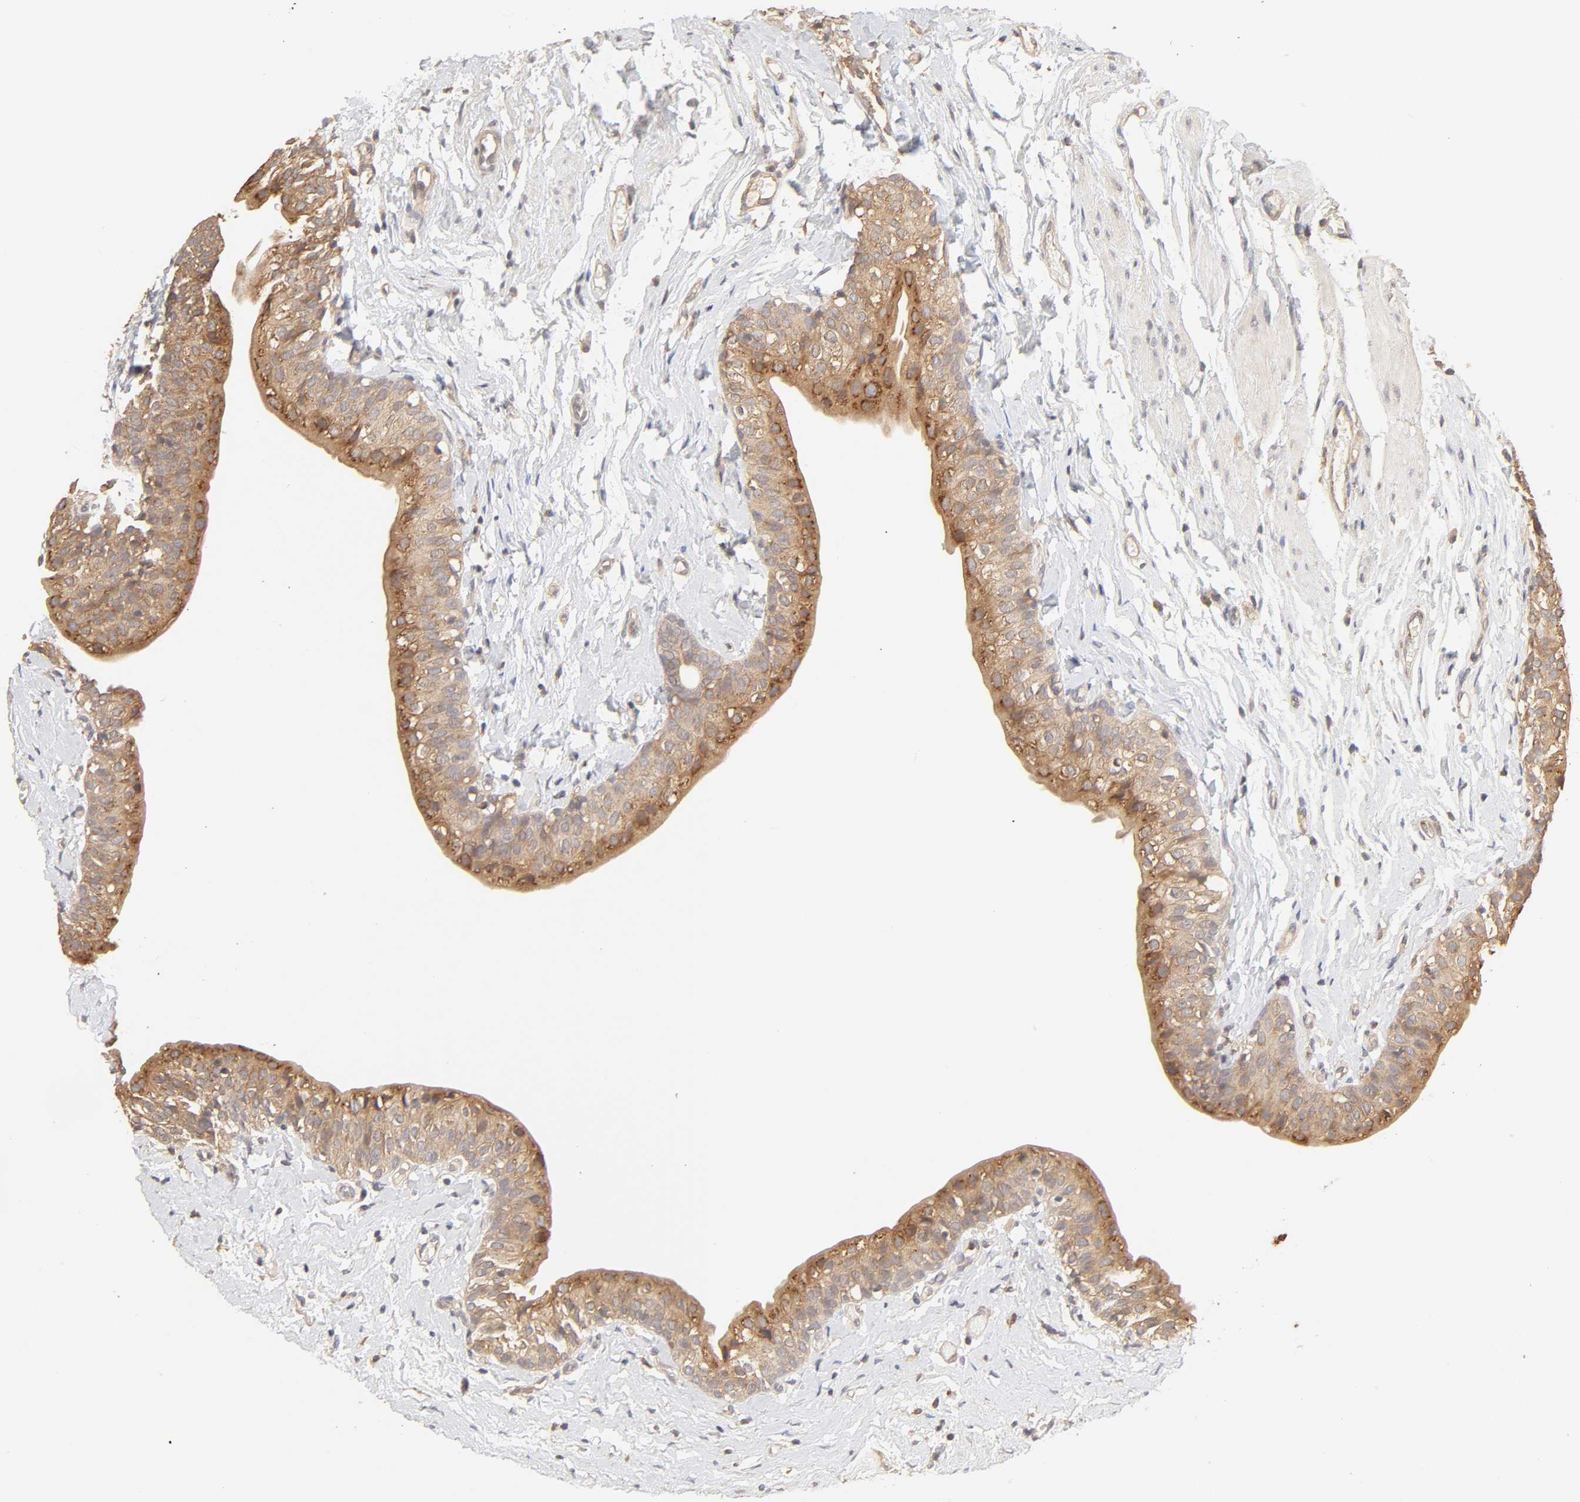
{"staining": {"intensity": "moderate", "quantity": "25%-75%", "location": "cytoplasmic/membranous"}, "tissue": "urinary bladder", "cell_type": "Urothelial cells", "image_type": "normal", "snomed": [{"axis": "morphology", "description": "Normal tissue, NOS"}, {"axis": "topography", "description": "Urinary bladder"}], "caption": "High-magnification brightfield microscopy of unremarkable urinary bladder stained with DAB (3,3'-diaminobenzidine) (brown) and counterstained with hematoxylin (blue). urothelial cells exhibit moderate cytoplasmic/membranous expression is identified in approximately25%-75% of cells. The staining is performed using DAB (3,3'-diaminobenzidine) brown chromogen to label protein expression. The nuclei are counter-stained blue using hematoxylin.", "gene": "AP1G2", "patient": {"sex": "male", "age": 59}}